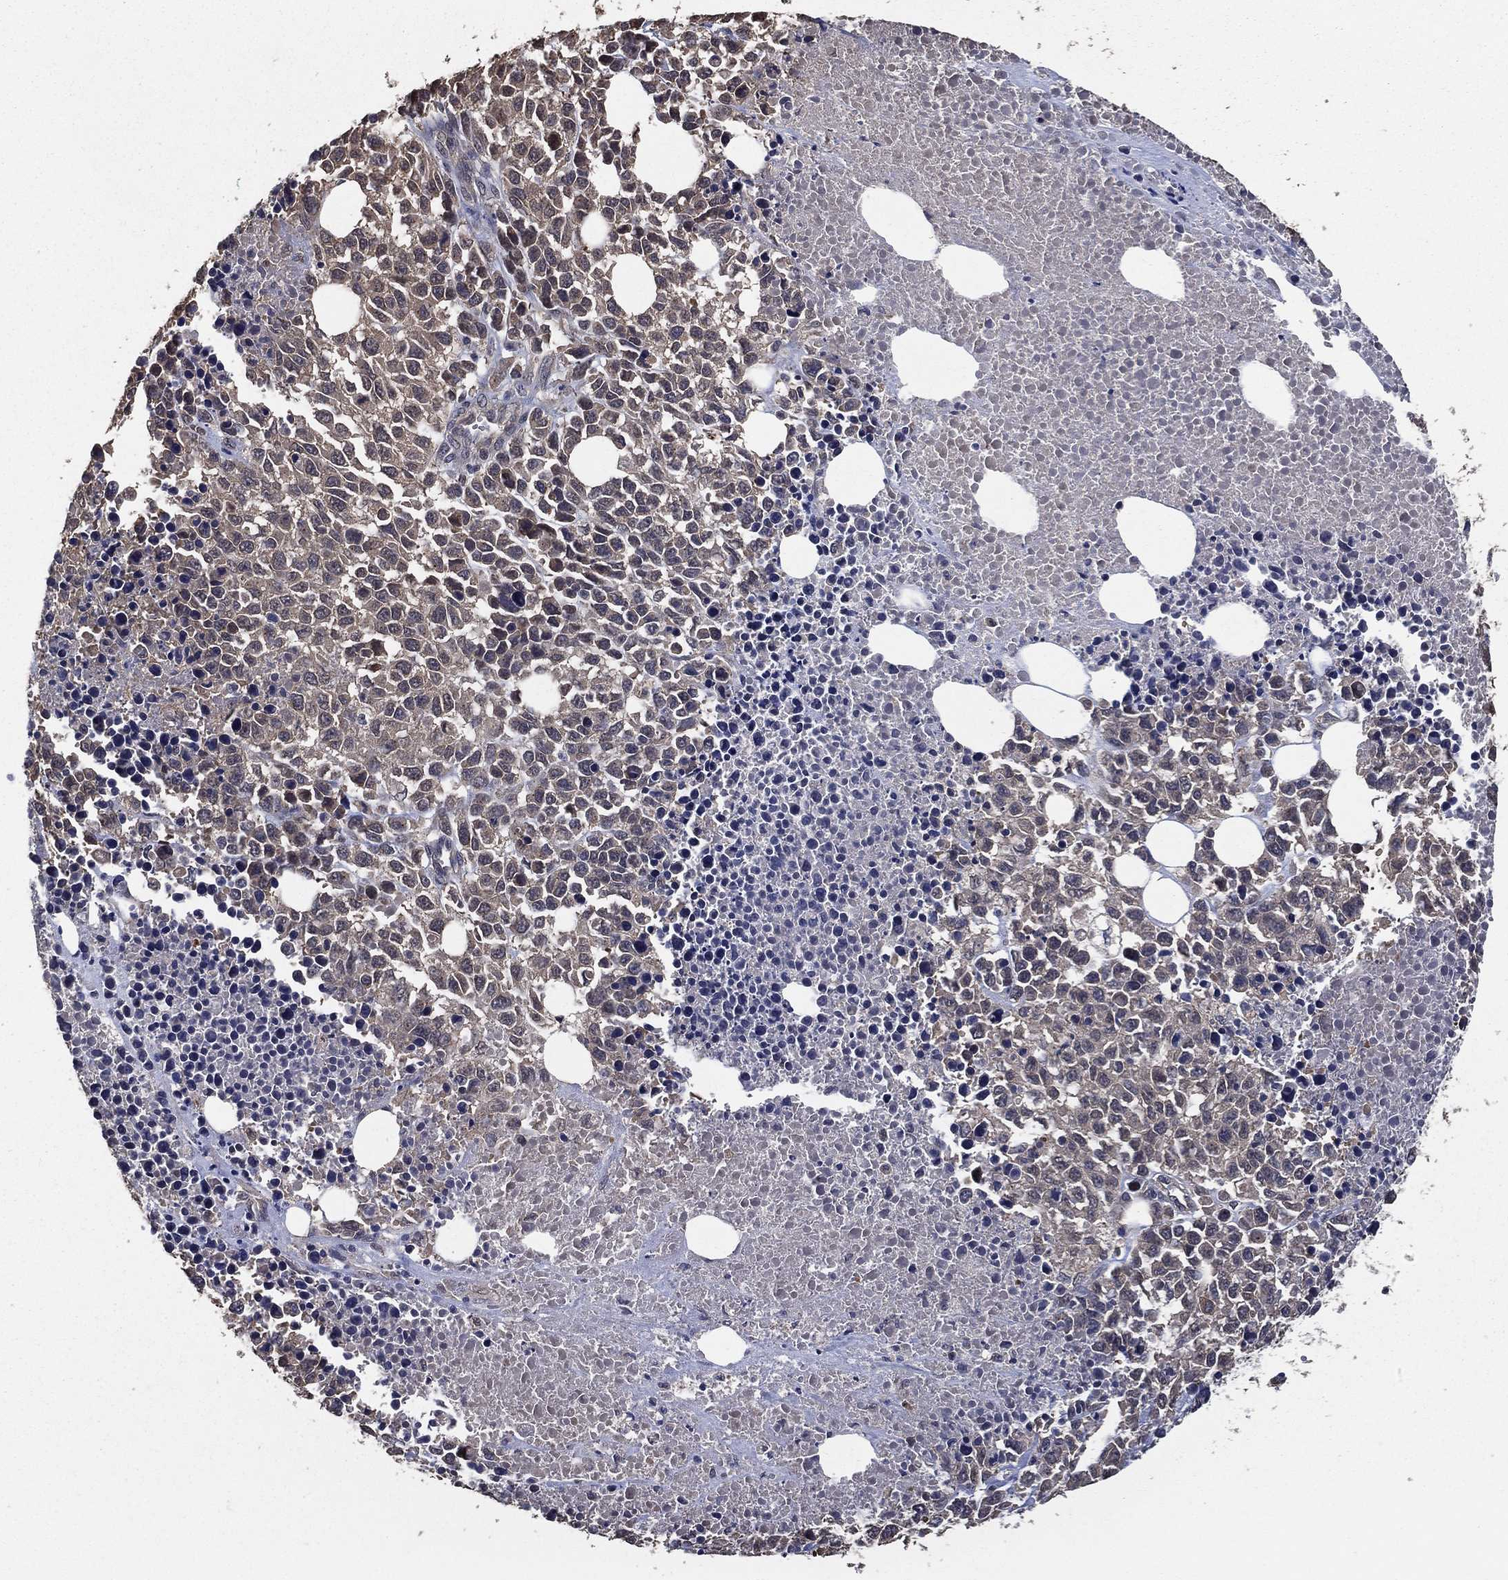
{"staining": {"intensity": "weak", "quantity": "<25%", "location": "cytoplasmic/membranous"}, "tissue": "melanoma", "cell_type": "Tumor cells", "image_type": "cancer", "snomed": [{"axis": "morphology", "description": "Malignant melanoma, Metastatic site"}, {"axis": "topography", "description": "Skin"}], "caption": "This micrograph is of melanoma stained with immunohistochemistry to label a protein in brown with the nuclei are counter-stained blue. There is no expression in tumor cells. (DAB immunohistochemistry with hematoxylin counter stain).", "gene": "PCNT", "patient": {"sex": "male", "age": 84}}